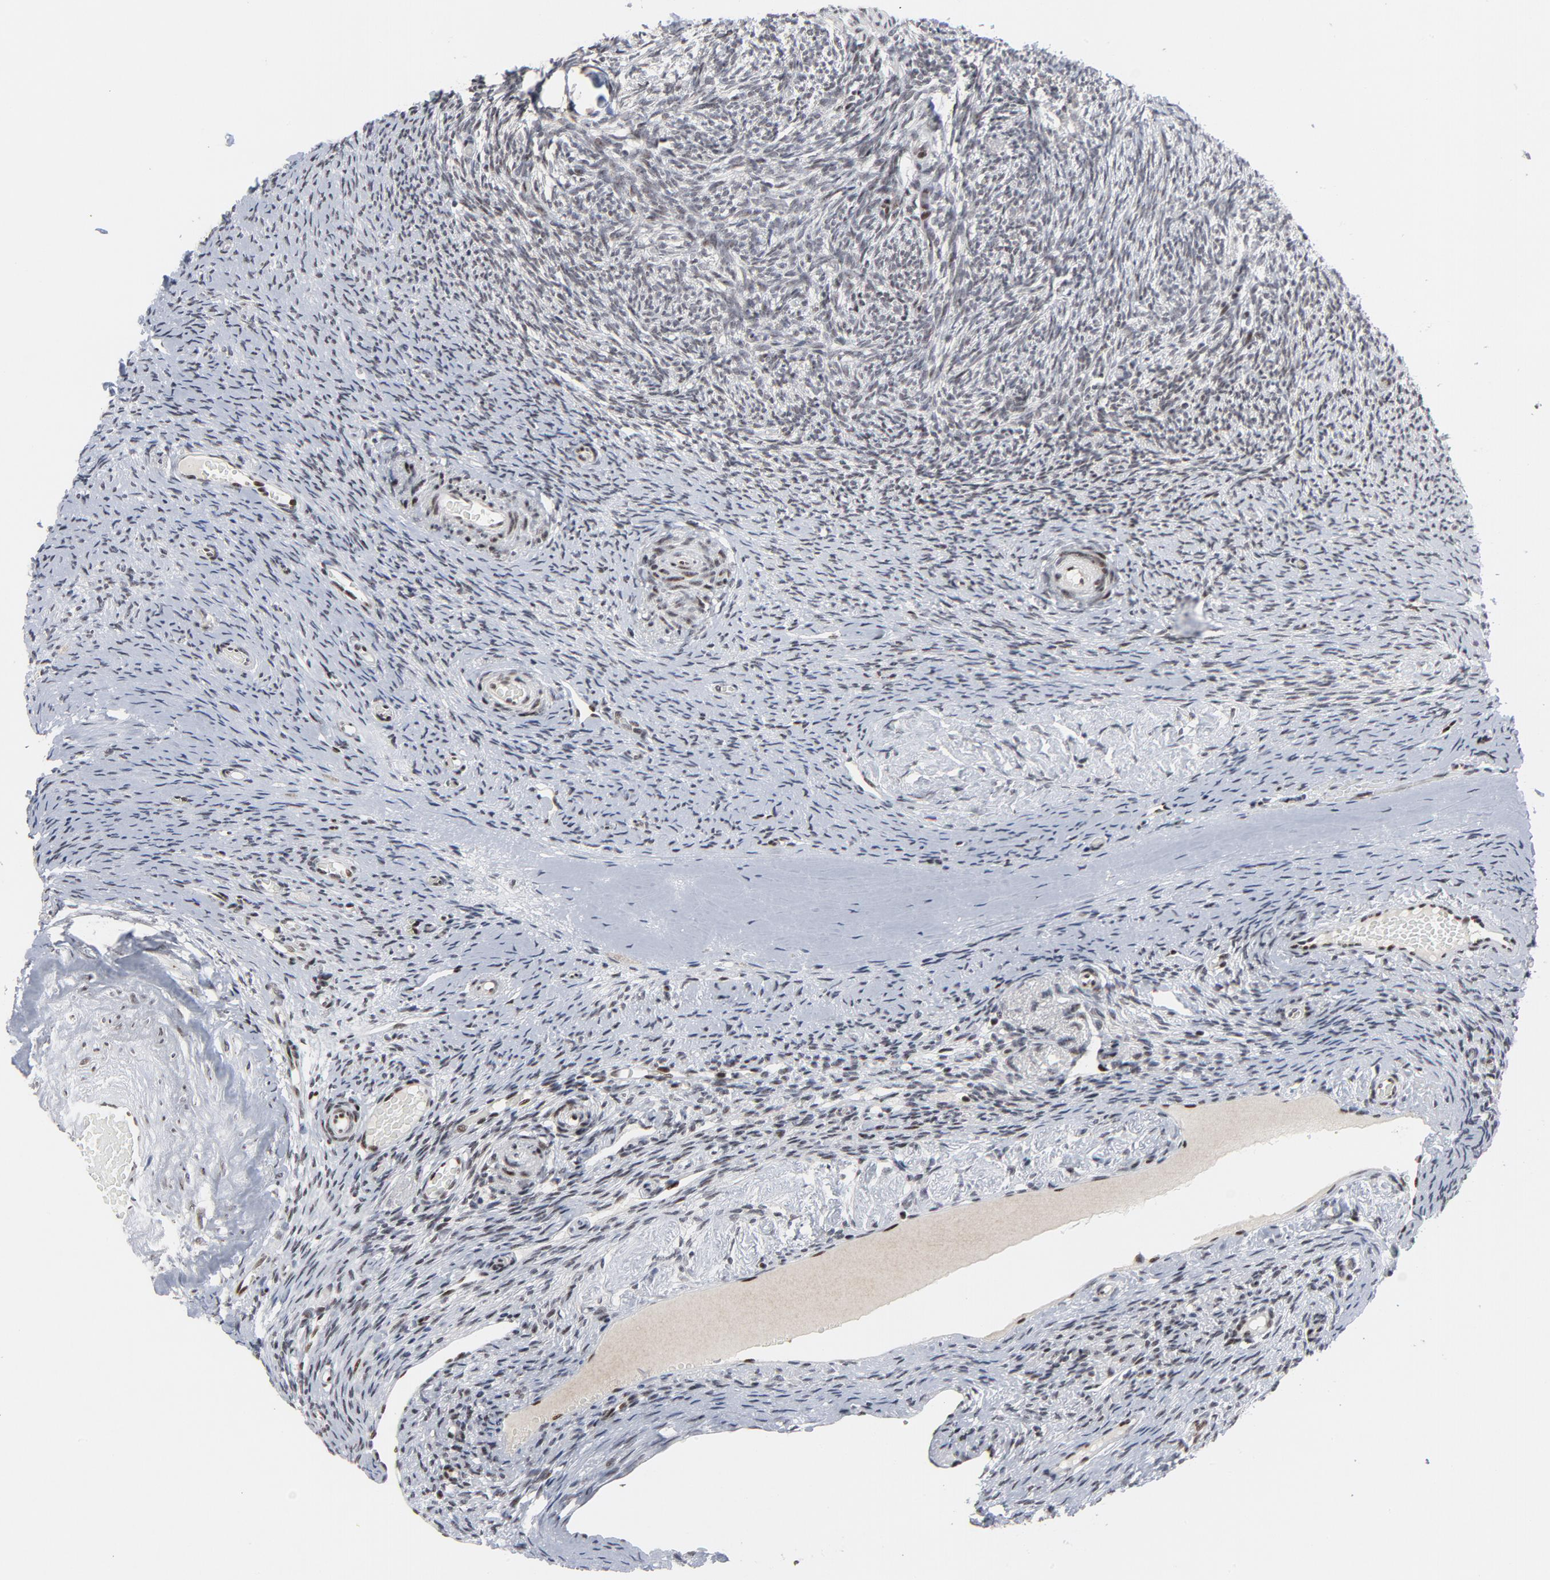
{"staining": {"intensity": "weak", "quantity": "25%-75%", "location": "nuclear"}, "tissue": "ovary", "cell_type": "Ovarian stroma cells", "image_type": "normal", "snomed": [{"axis": "morphology", "description": "Normal tissue, NOS"}, {"axis": "topography", "description": "Ovary"}], "caption": "Immunohistochemical staining of unremarkable human ovary demonstrates weak nuclear protein staining in approximately 25%-75% of ovarian stroma cells.", "gene": "GABPA", "patient": {"sex": "female", "age": 60}}